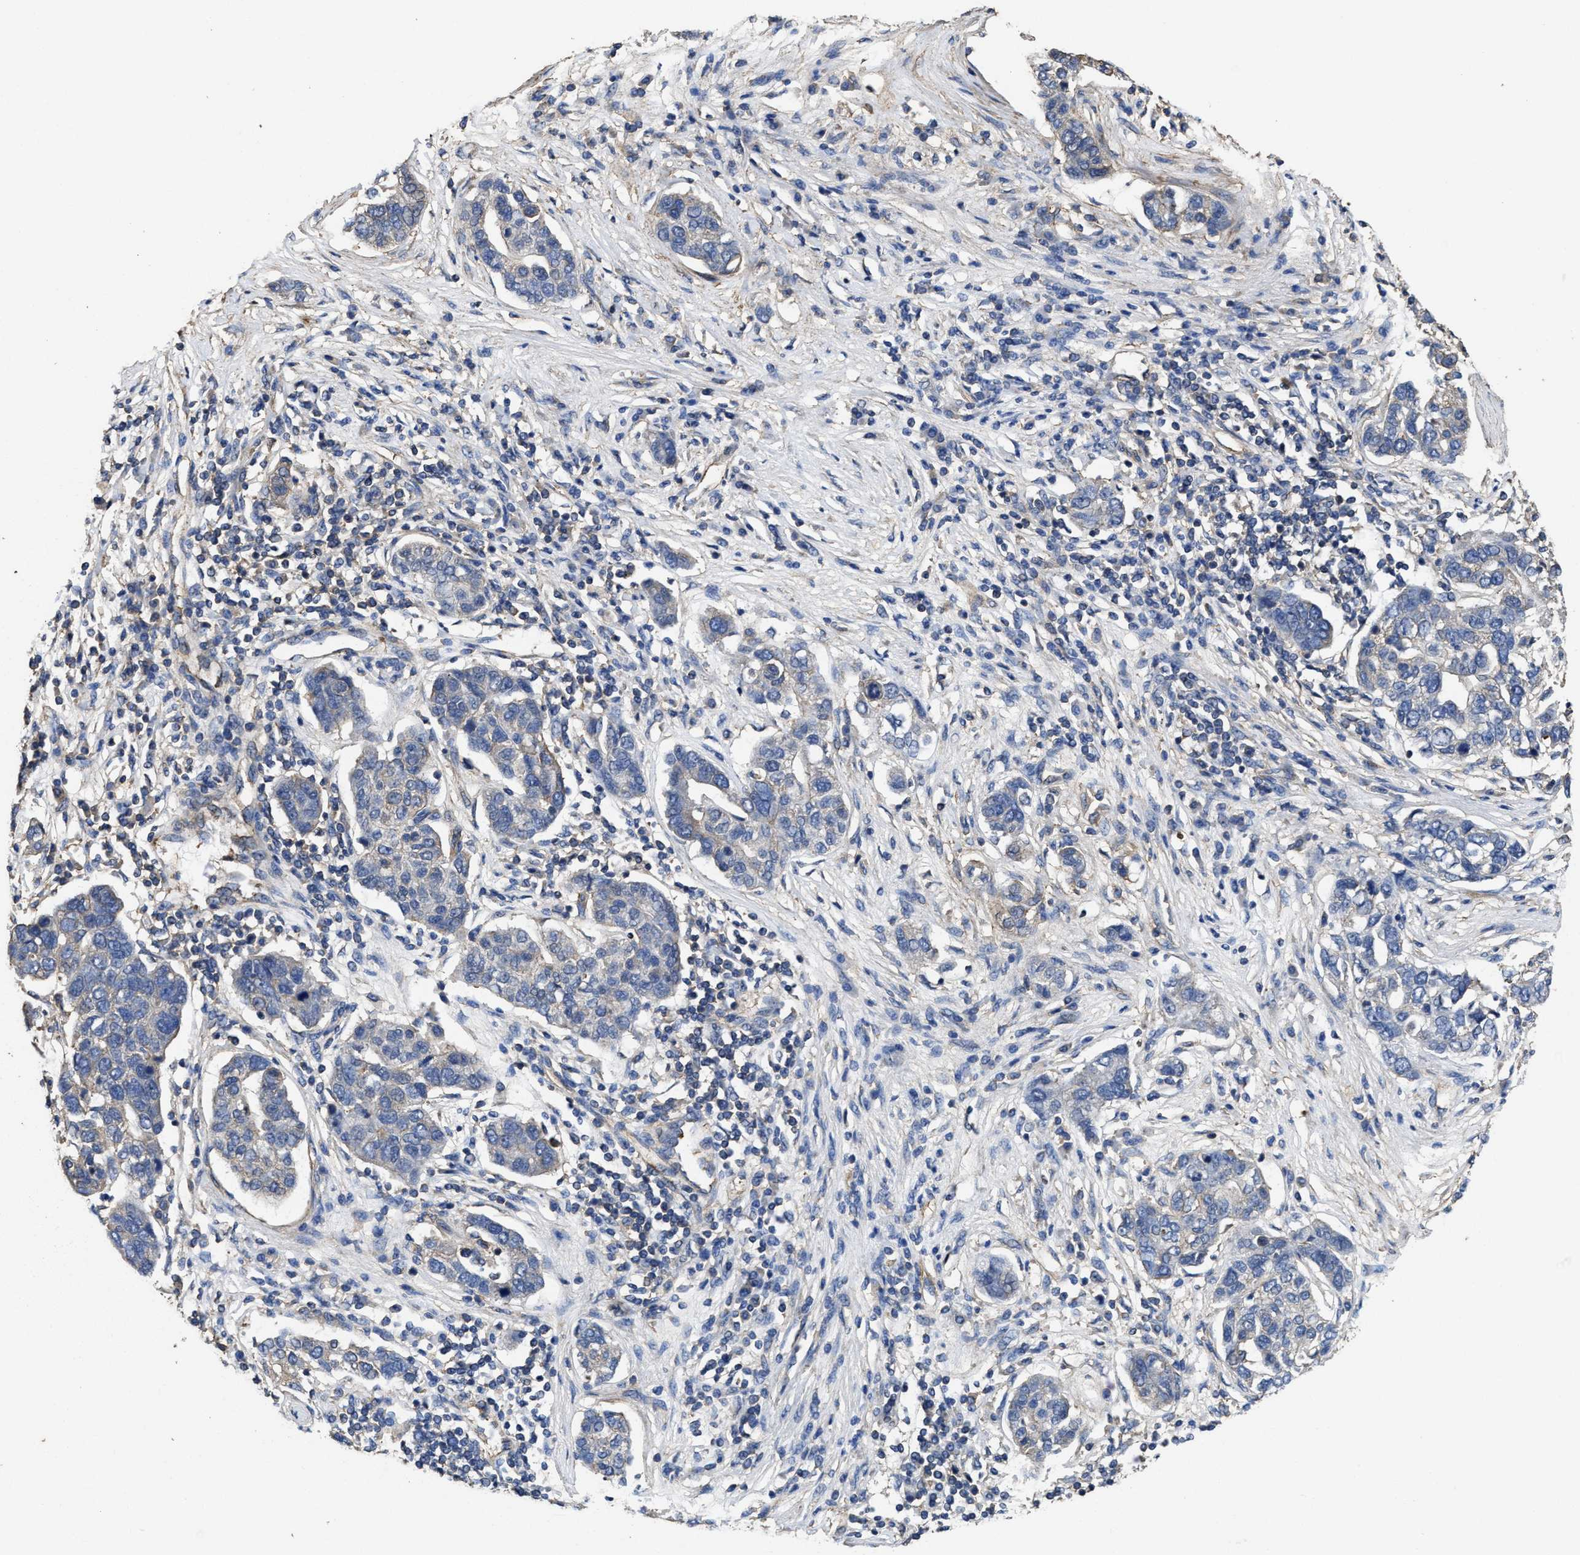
{"staining": {"intensity": "weak", "quantity": "<25%", "location": "cytoplasmic/membranous"}, "tissue": "pancreatic cancer", "cell_type": "Tumor cells", "image_type": "cancer", "snomed": [{"axis": "morphology", "description": "Adenocarcinoma, NOS"}, {"axis": "topography", "description": "Pancreas"}], "caption": "This micrograph is of adenocarcinoma (pancreatic) stained with IHC to label a protein in brown with the nuclei are counter-stained blue. There is no expression in tumor cells.", "gene": "SFXN4", "patient": {"sex": "female", "age": 61}}